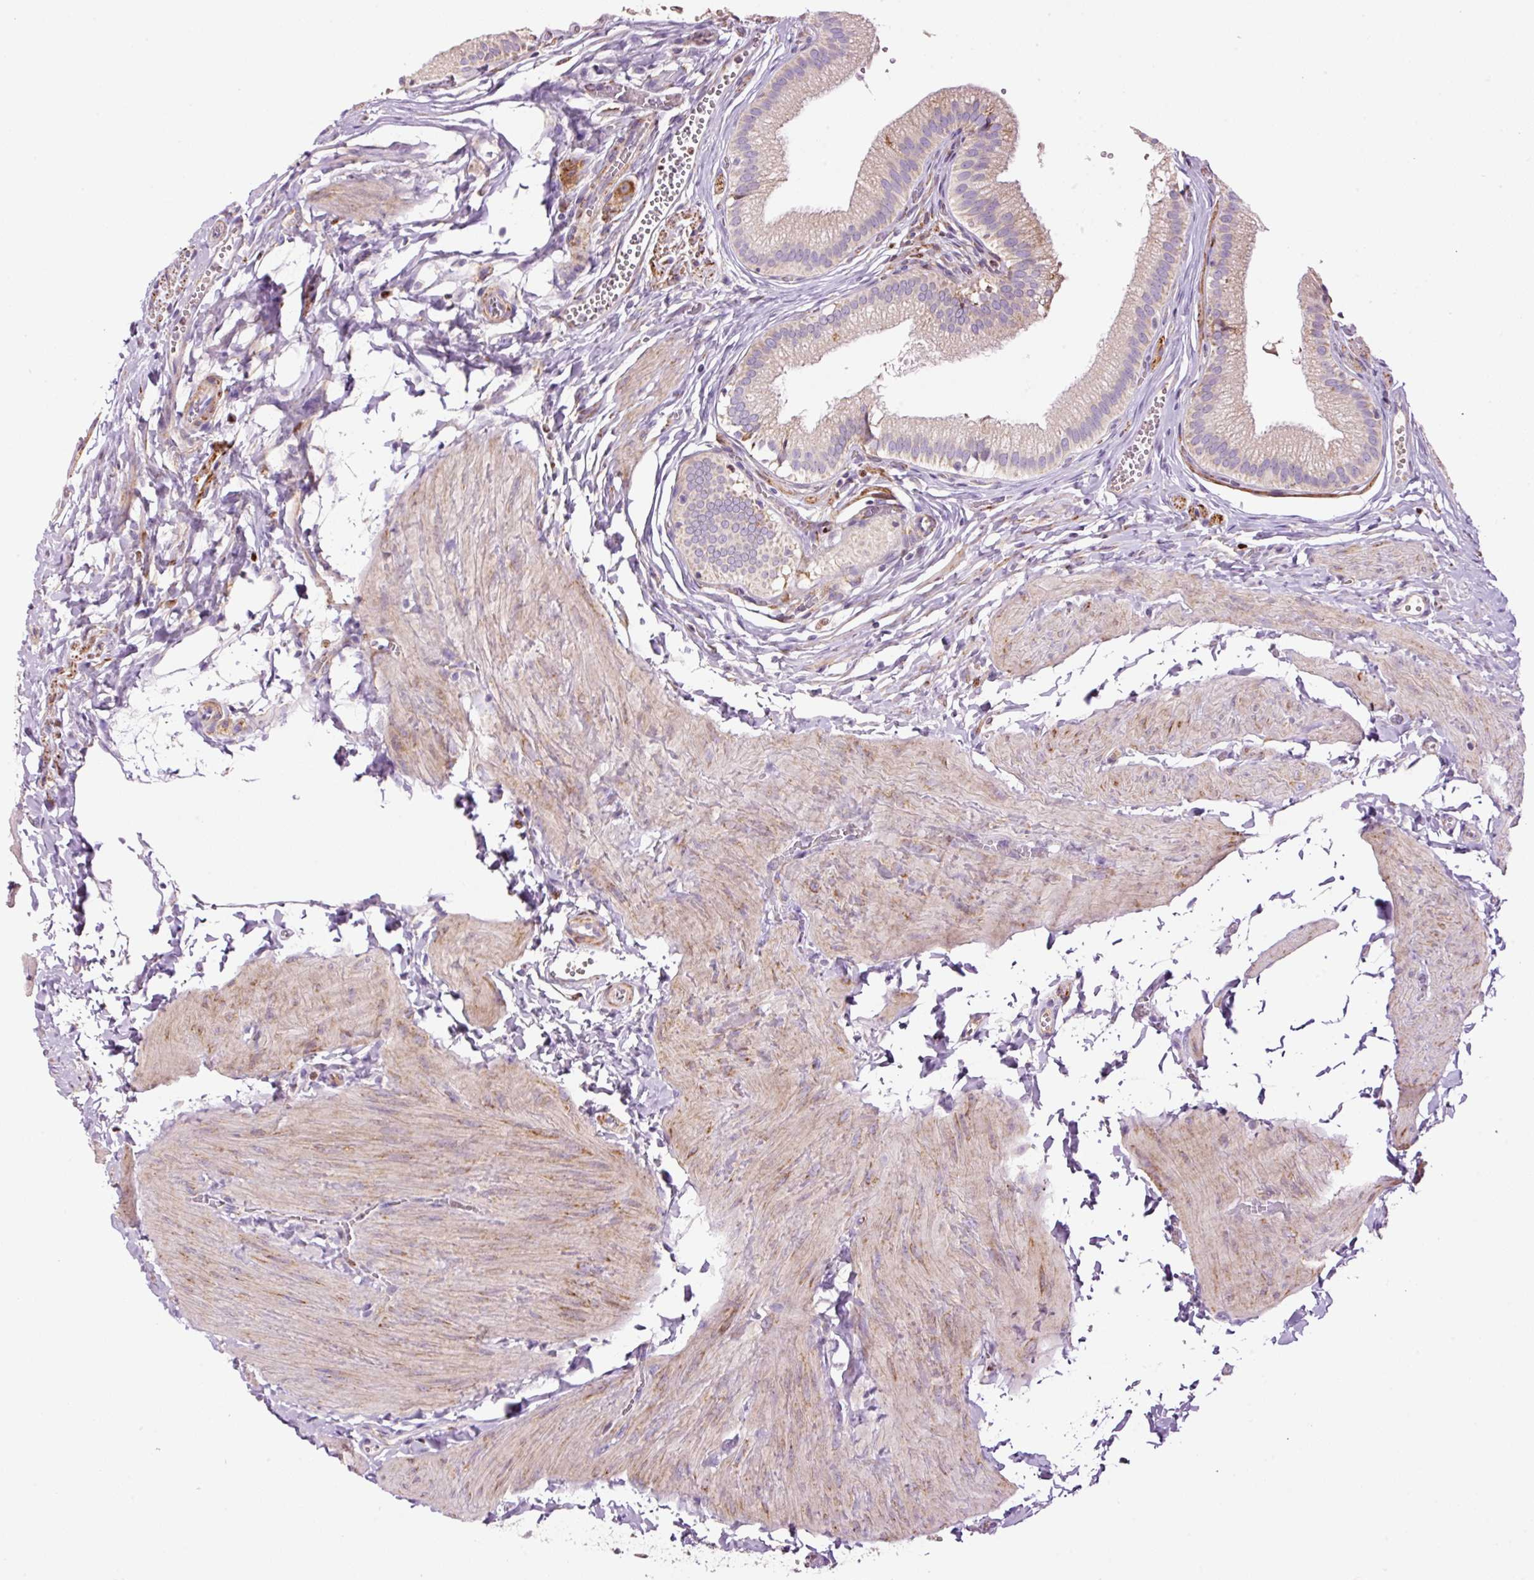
{"staining": {"intensity": "moderate", "quantity": "25%-75%", "location": "cytoplasmic/membranous"}, "tissue": "gallbladder", "cell_type": "Glandular cells", "image_type": "normal", "snomed": [{"axis": "morphology", "description": "Normal tissue, NOS"}, {"axis": "topography", "description": "Gallbladder"}, {"axis": "topography", "description": "Peripheral nerve tissue"}], "caption": "This histopathology image exhibits IHC staining of benign human gallbladder, with medium moderate cytoplasmic/membranous staining in about 25%-75% of glandular cells.", "gene": "TMEM8B", "patient": {"sex": "male", "age": 17}}